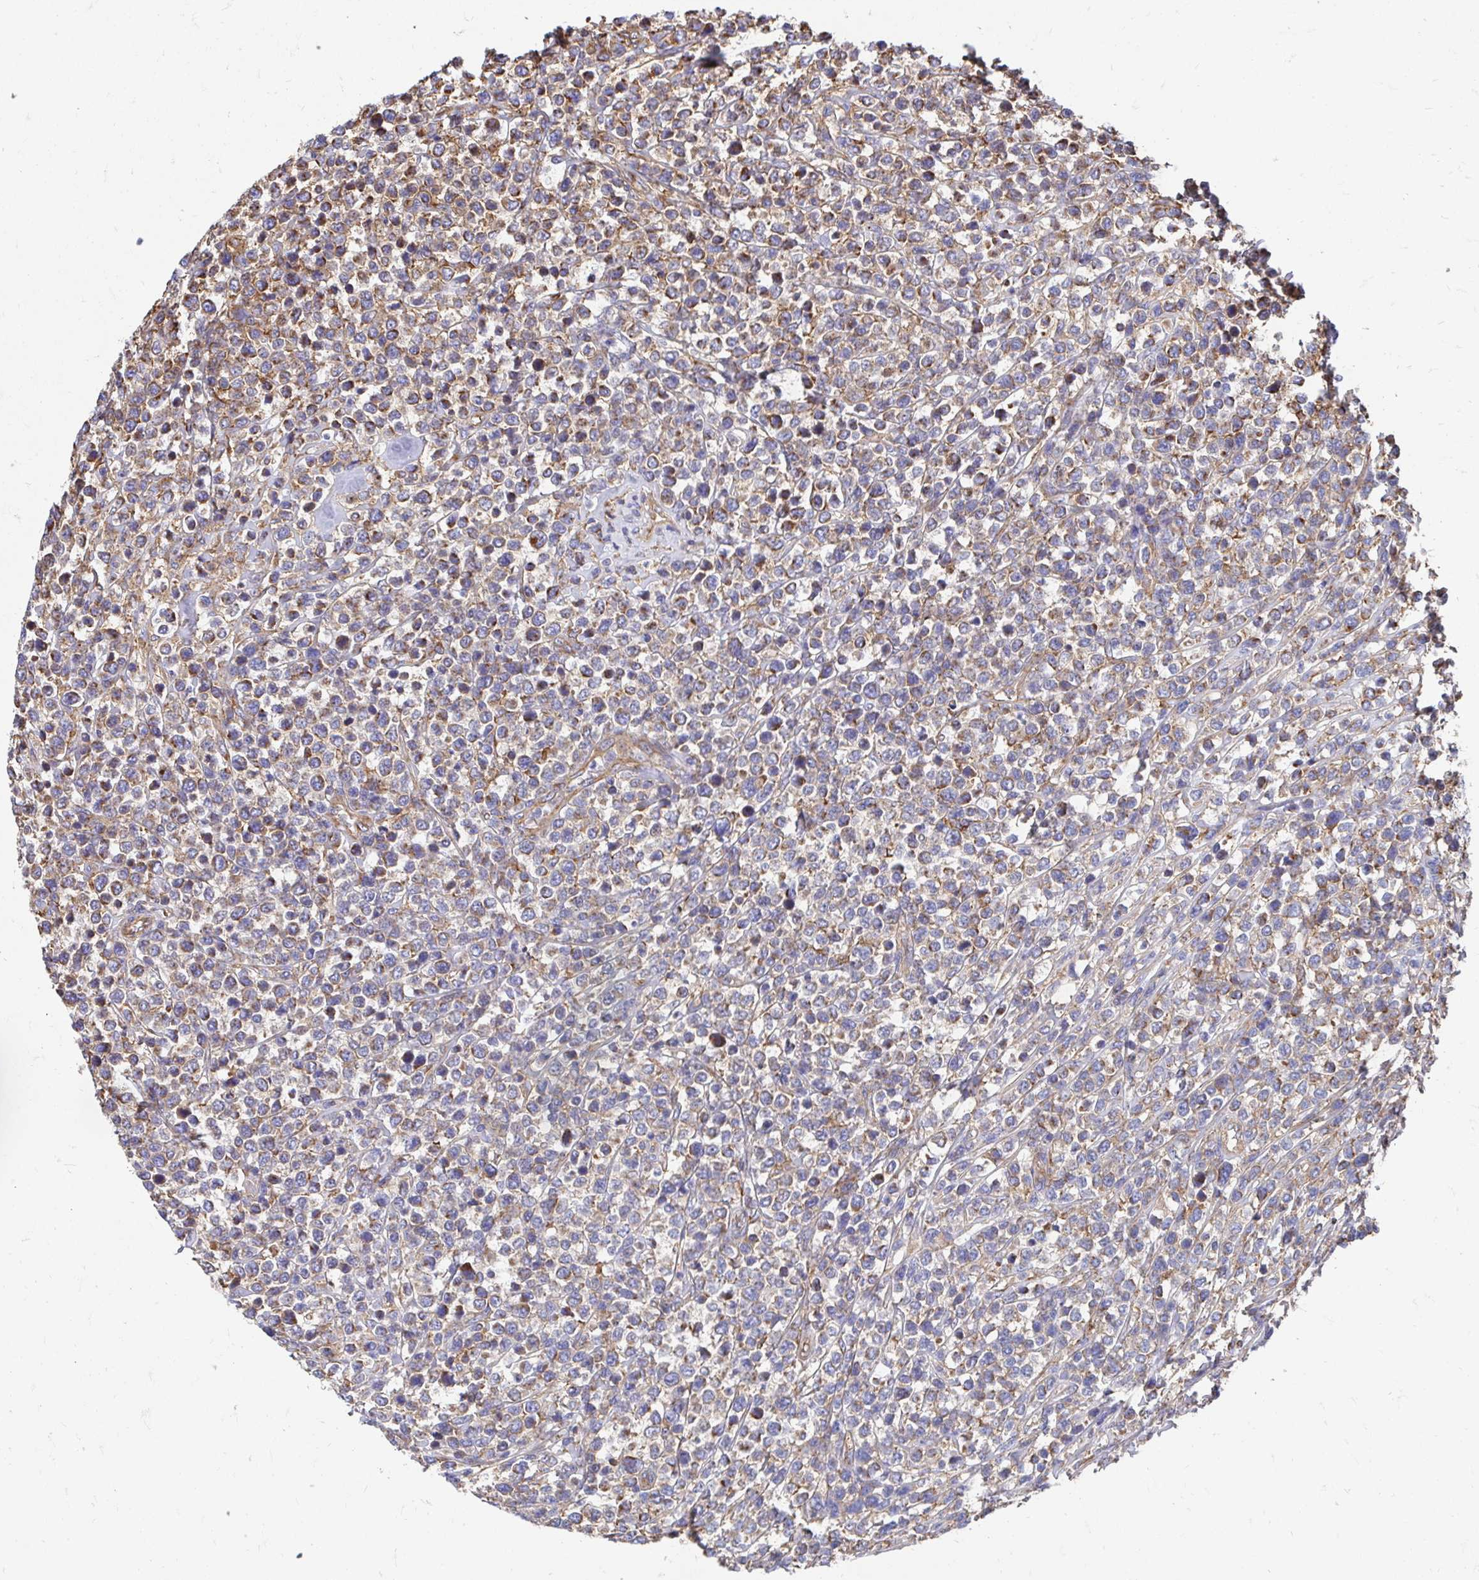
{"staining": {"intensity": "weak", "quantity": "25%-75%", "location": "cytoplasmic/membranous"}, "tissue": "lymphoma", "cell_type": "Tumor cells", "image_type": "cancer", "snomed": [{"axis": "morphology", "description": "Malignant lymphoma, non-Hodgkin's type, High grade"}, {"axis": "topography", "description": "Soft tissue"}], "caption": "This is a histology image of immunohistochemistry staining of high-grade malignant lymphoma, non-Hodgkin's type, which shows weak staining in the cytoplasmic/membranous of tumor cells.", "gene": "CLTC", "patient": {"sex": "female", "age": 56}}